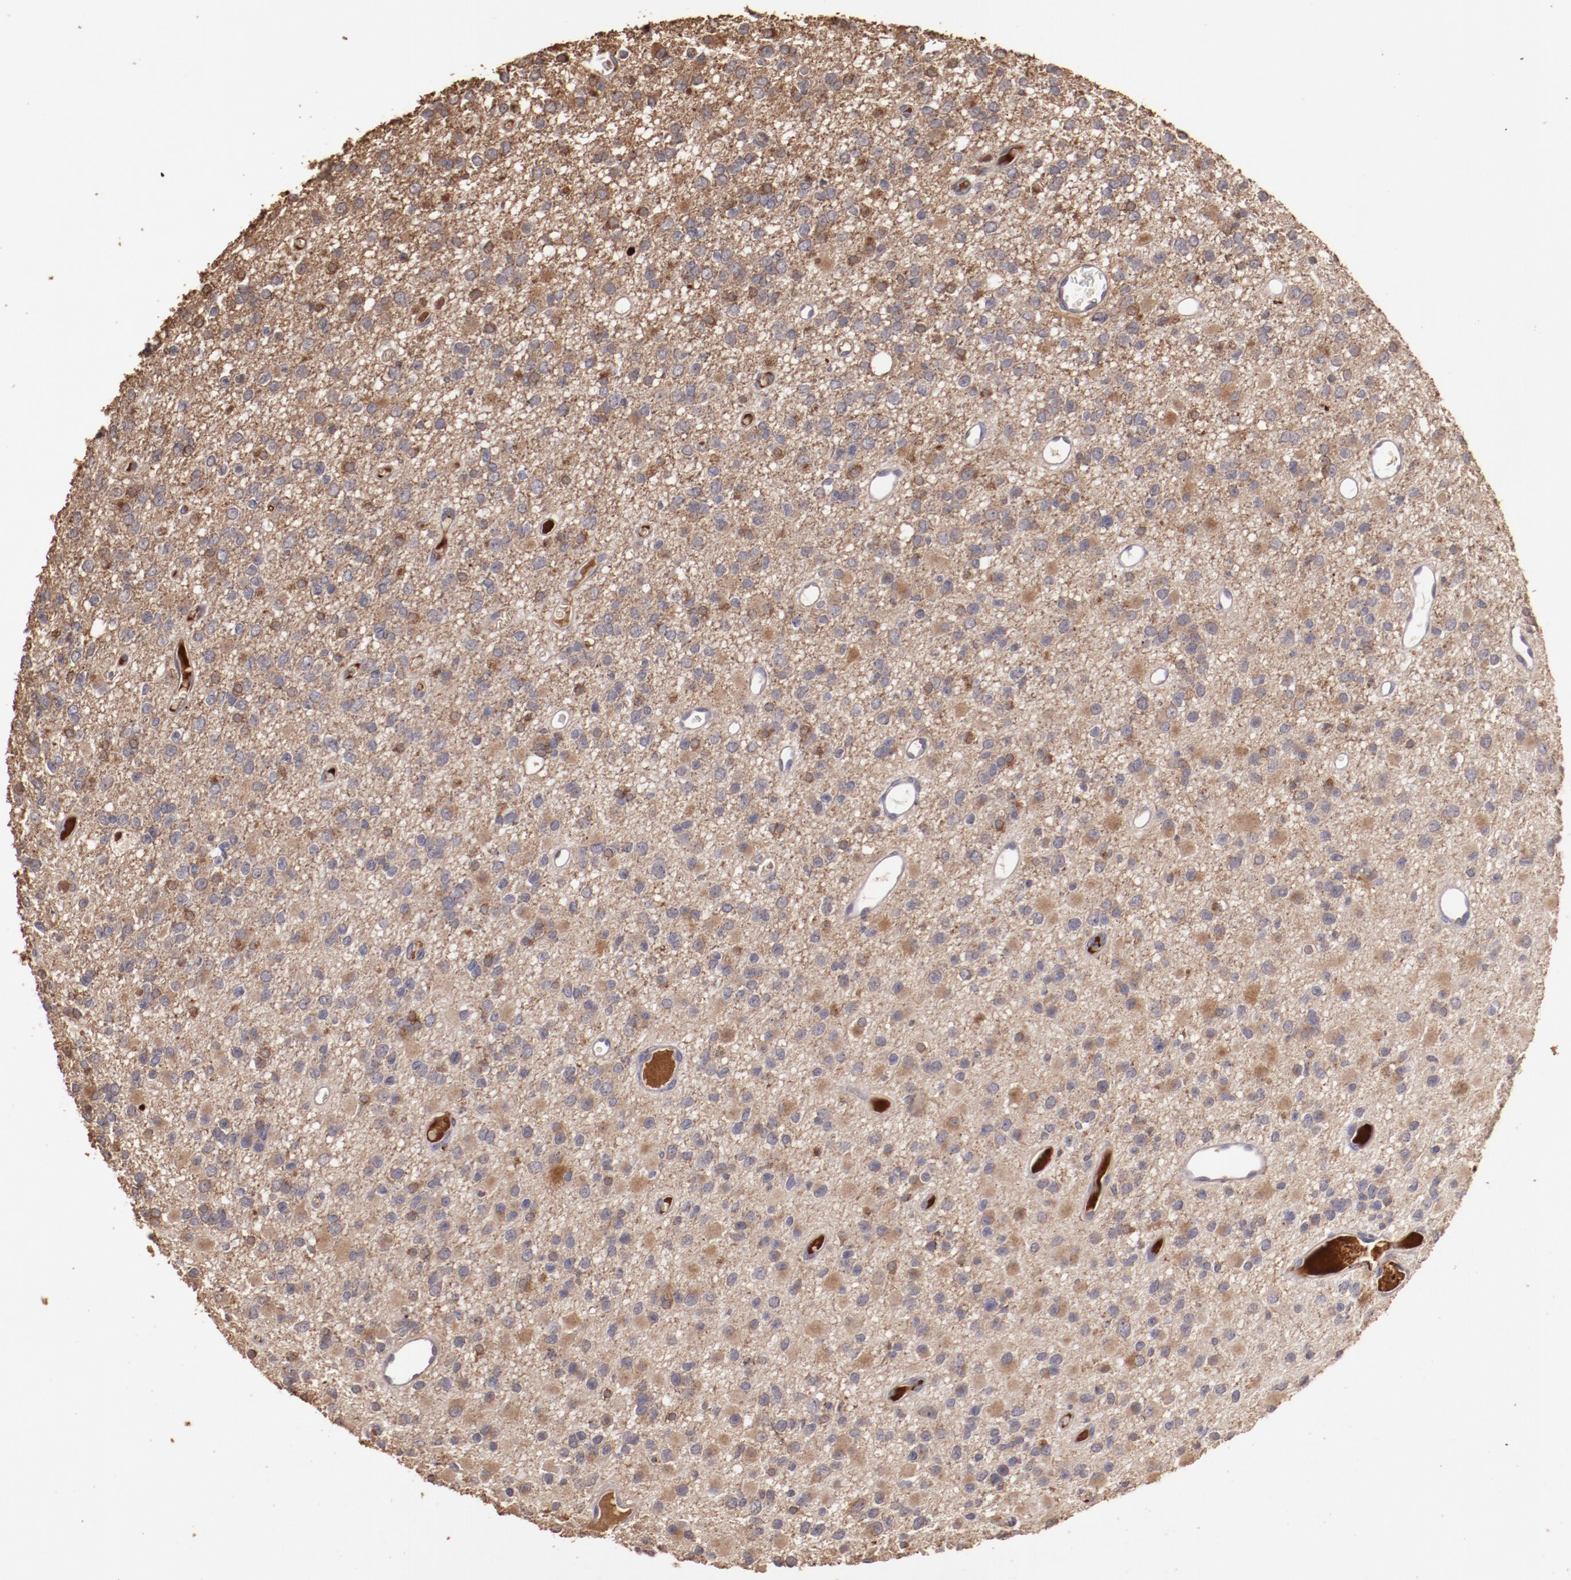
{"staining": {"intensity": "weak", "quantity": "25%-75%", "location": "cytoplasmic/membranous"}, "tissue": "glioma", "cell_type": "Tumor cells", "image_type": "cancer", "snomed": [{"axis": "morphology", "description": "Glioma, malignant, Low grade"}, {"axis": "topography", "description": "Brain"}], "caption": "A histopathology image of glioma stained for a protein shows weak cytoplasmic/membranous brown staining in tumor cells. (DAB = brown stain, brightfield microscopy at high magnification).", "gene": "SRRD", "patient": {"sex": "male", "age": 42}}